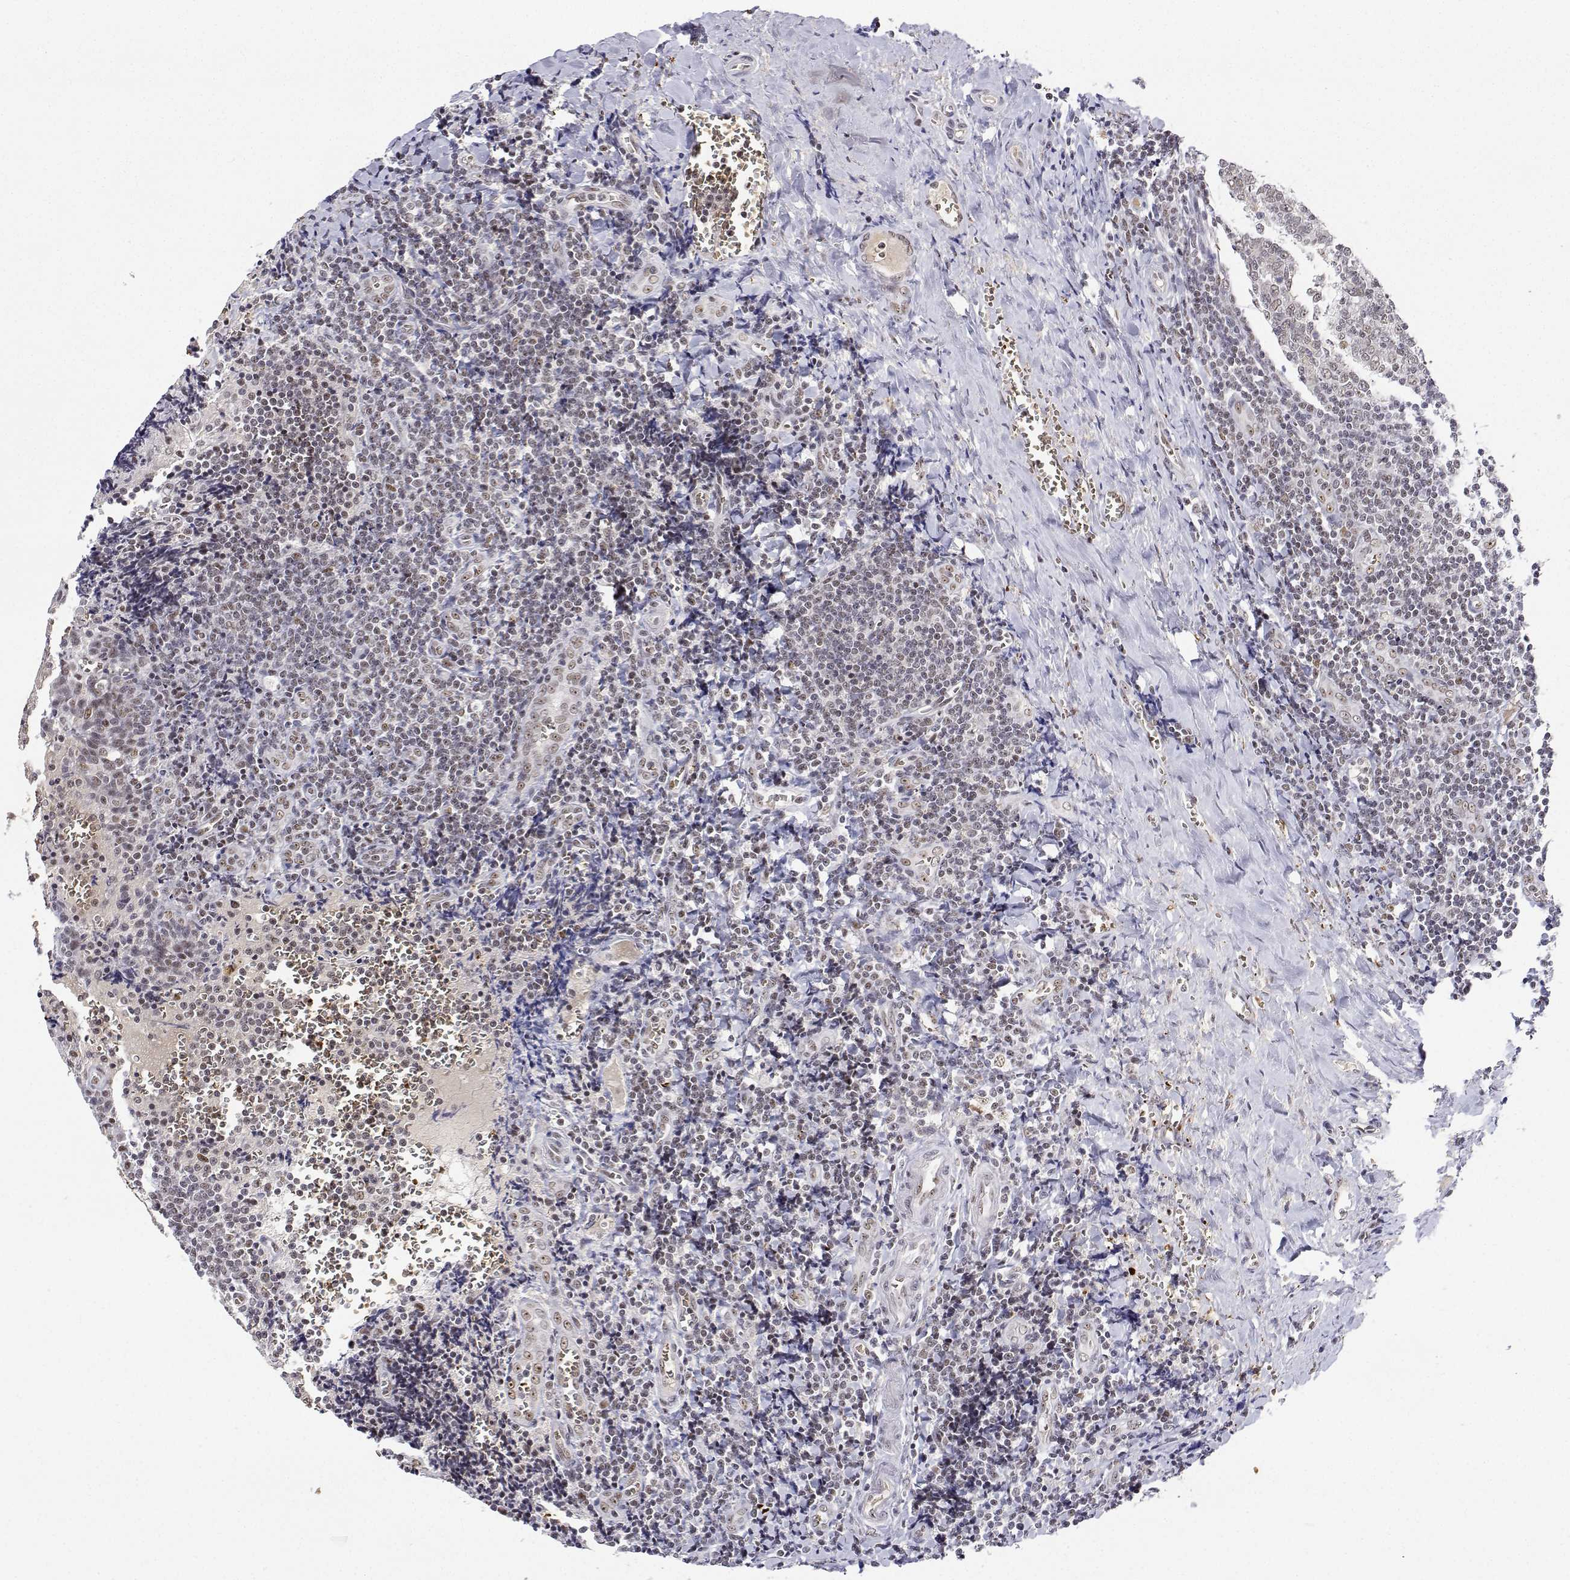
{"staining": {"intensity": "moderate", "quantity": "<25%", "location": "nuclear"}, "tissue": "tonsil", "cell_type": "Germinal center cells", "image_type": "normal", "snomed": [{"axis": "morphology", "description": "Normal tissue, NOS"}, {"axis": "morphology", "description": "Inflammation, NOS"}, {"axis": "topography", "description": "Tonsil"}], "caption": "The micrograph exhibits immunohistochemical staining of normal tonsil. There is moderate nuclear positivity is seen in about <25% of germinal center cells.", "gene": "ADAR", "patient": {"sex": "female", "age": 31}}